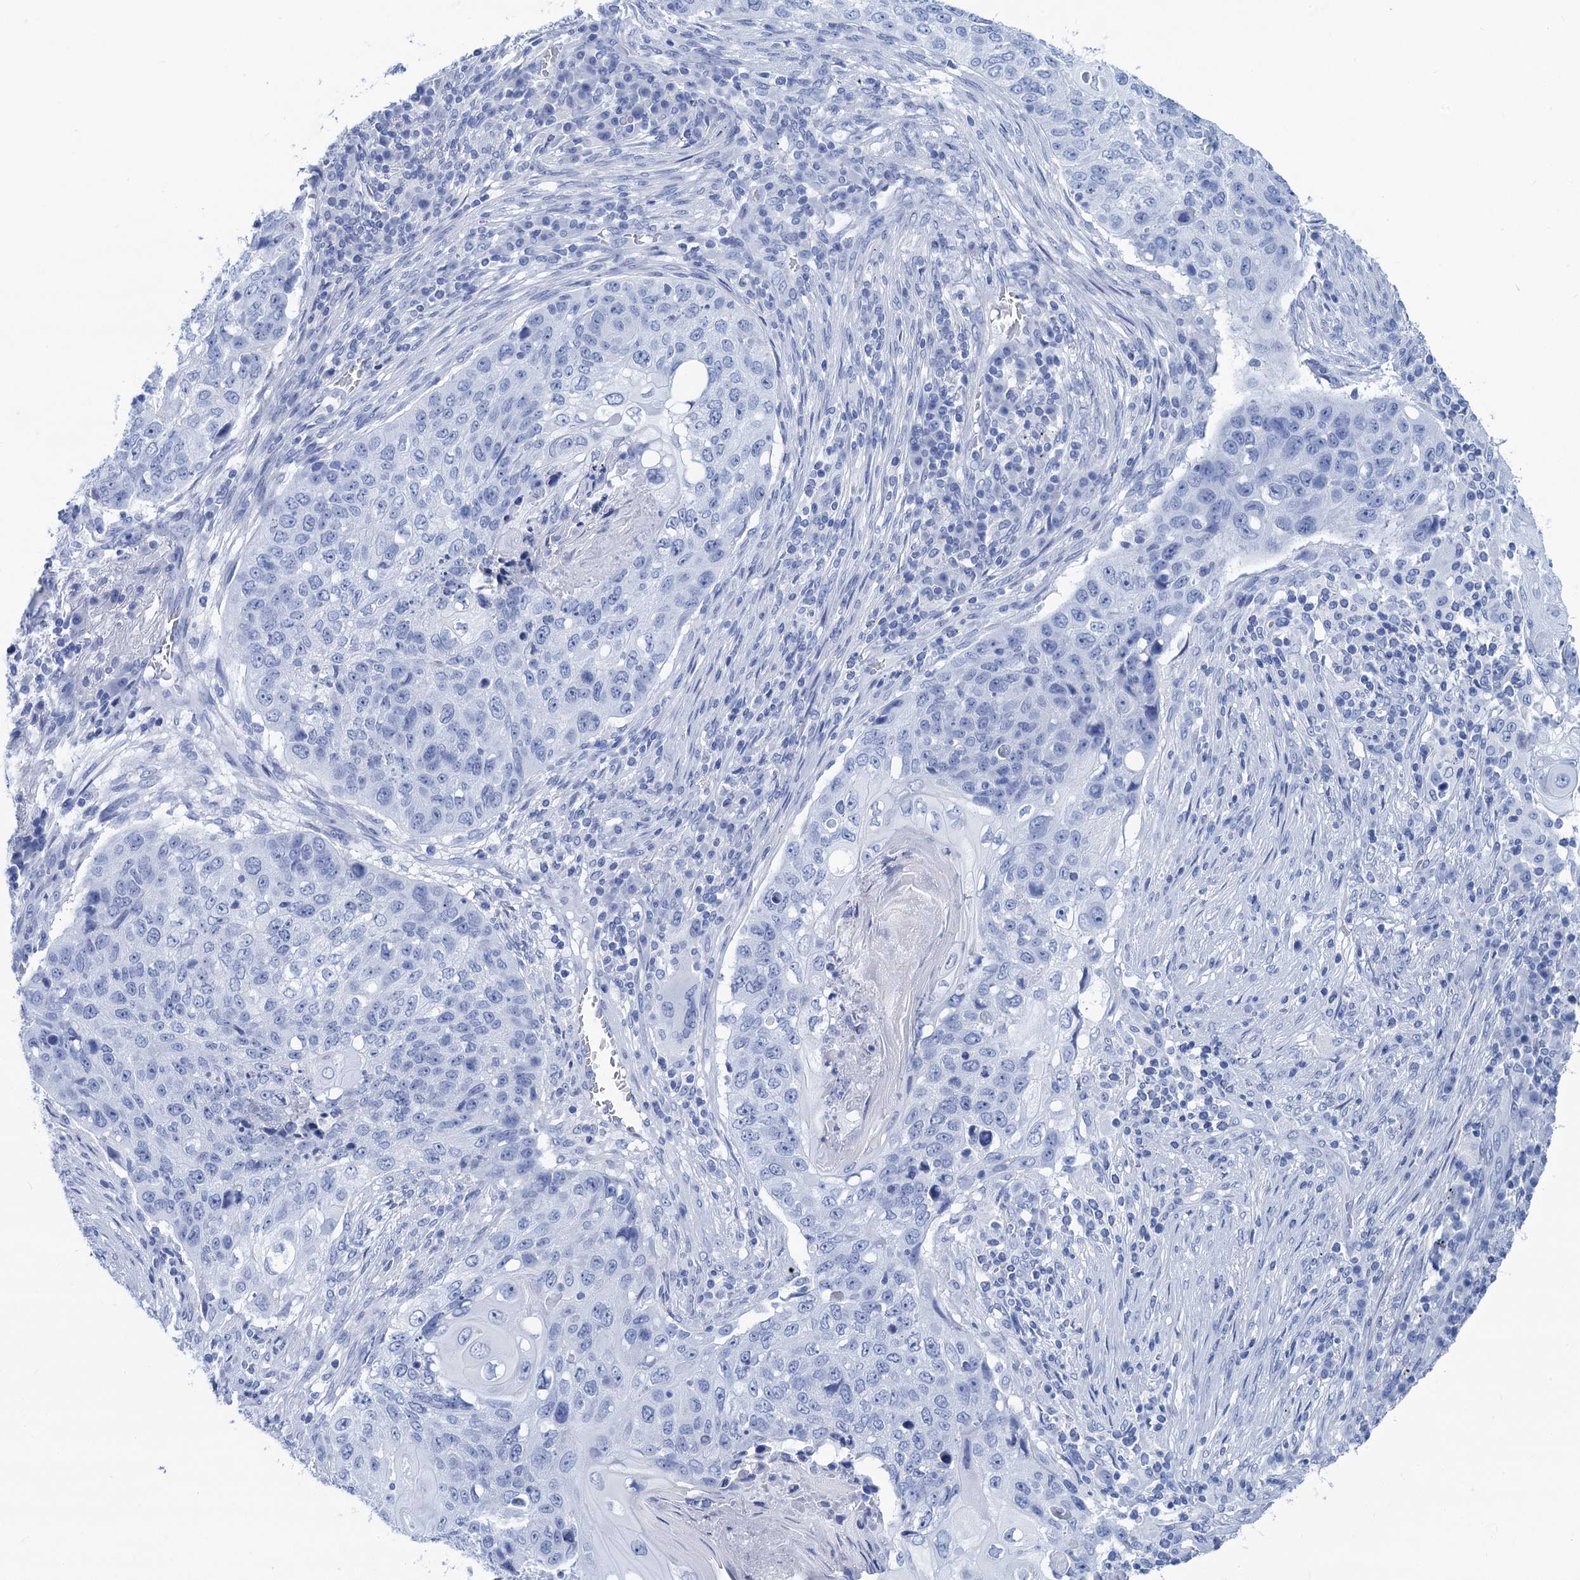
{"staining": {"intensity": "negative", "quantity": "none", "location": "none"}, "tissue": "lung cancer", "cell_type": "Tumor cells", "image_type": "cancer", "snomed": [{"axis": "morphology", "description": "Squamous cell carcinoma, NOS"}, {"axis": "topography", "description": "Lung"}], "caption": "This is a photomicrograph of IHC staining of lung cancer (squamous cell carcinoma), which shows no staining in tumor cells.", "gene": "CABYR", "patient": {"sex": "female", "age": 63}}